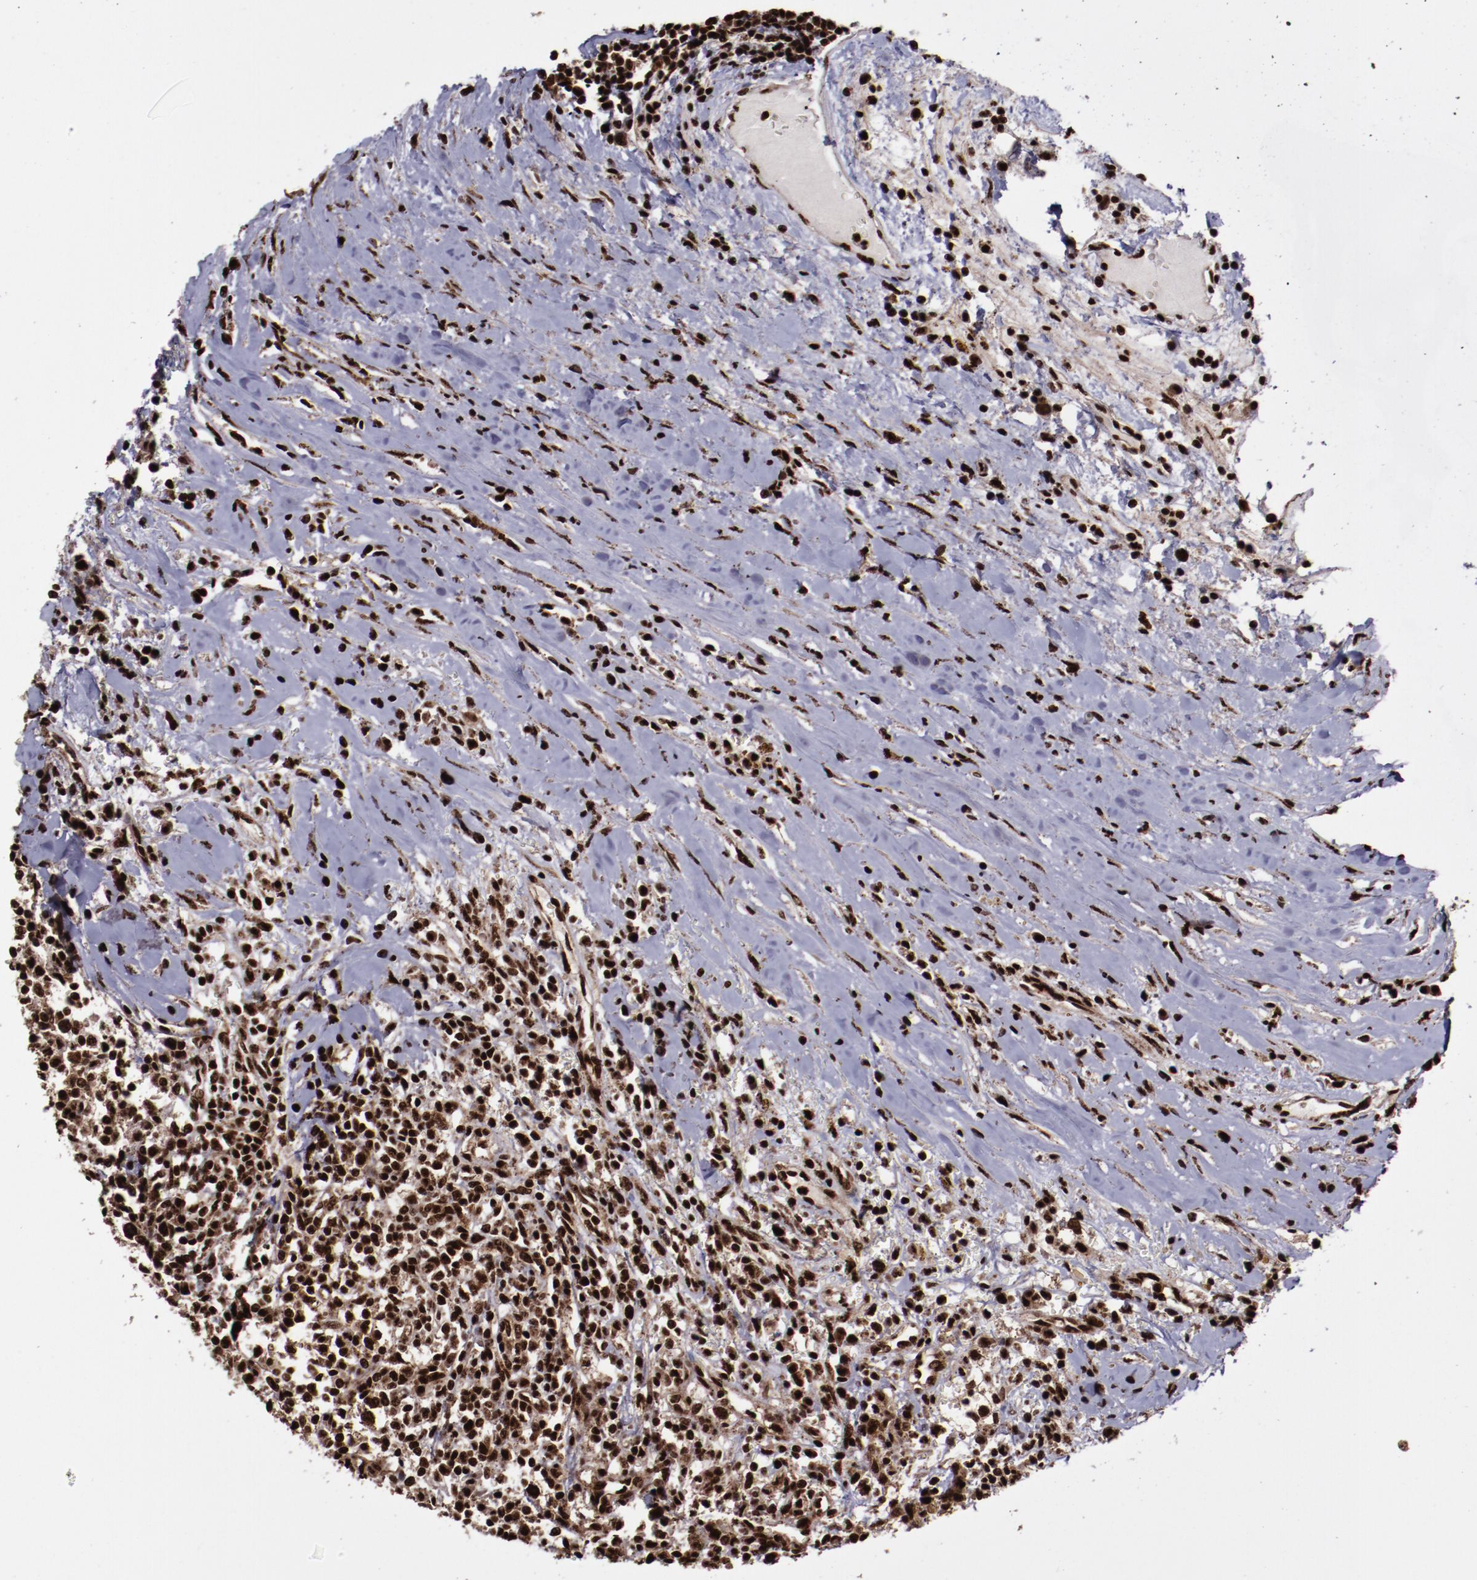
{"staining": {"intensity": "strong", "quantity": ">75%", "location": "cytoplasmic/membranous,nuclear"}, "tissue": "renal cancer", "cell_type": "Tumor cells", "image_type": "cancer", "snomed": [{"axis": "morphology", "description": "Adenocarcinoma, NOS"}, {"axis": "topography", "description": "Kidney"}], "caption": "Tumor cells display high levels of strong cytoplasmic/membranous and nuclear staining in about >75% of cells in adenocarcinoma (renal).", "gene": "SNW1", "patient": {"sex": "male", "age": 82}}